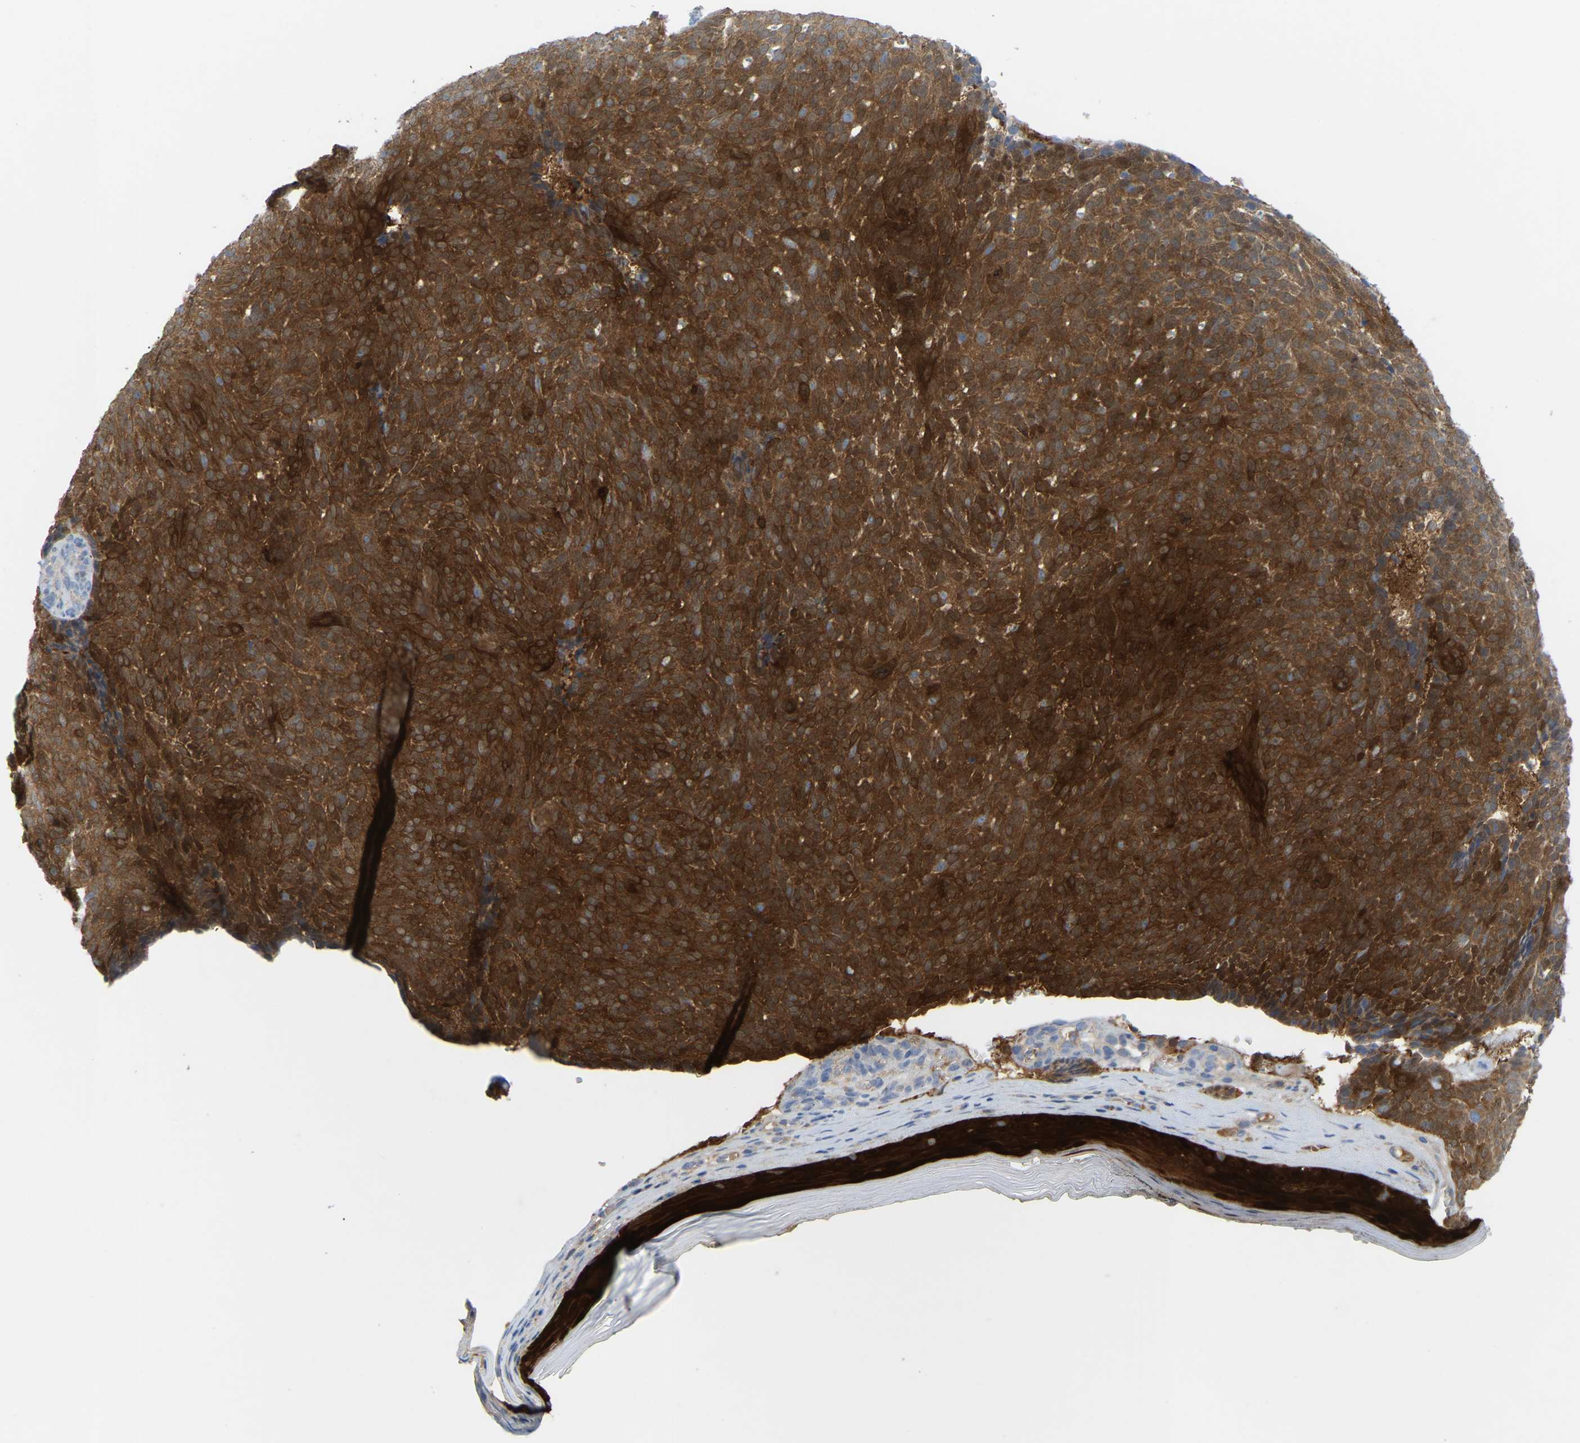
{"staining": {"intensity": "strong", "quantity": ">75%", "location": "cytoplasmic/membranous"}, "tissue": "skin cancer", "cell_type": "Tumor cells", "image_type": "cancer", "snomed": [{"axis": "morphology", "description": "Basal cell carcinoma"}, {"axis": "topography", "description": "Skin"}], "caption": "Skin cancer (basal cell carcinoma) tissue shows strong cytoplasmic/membranous expression in approximately >75% of tumor cells, visualized by immunohistochemistry.", "gene": "SERPINB5", "patient": {"sex": "male", "age": 61}}